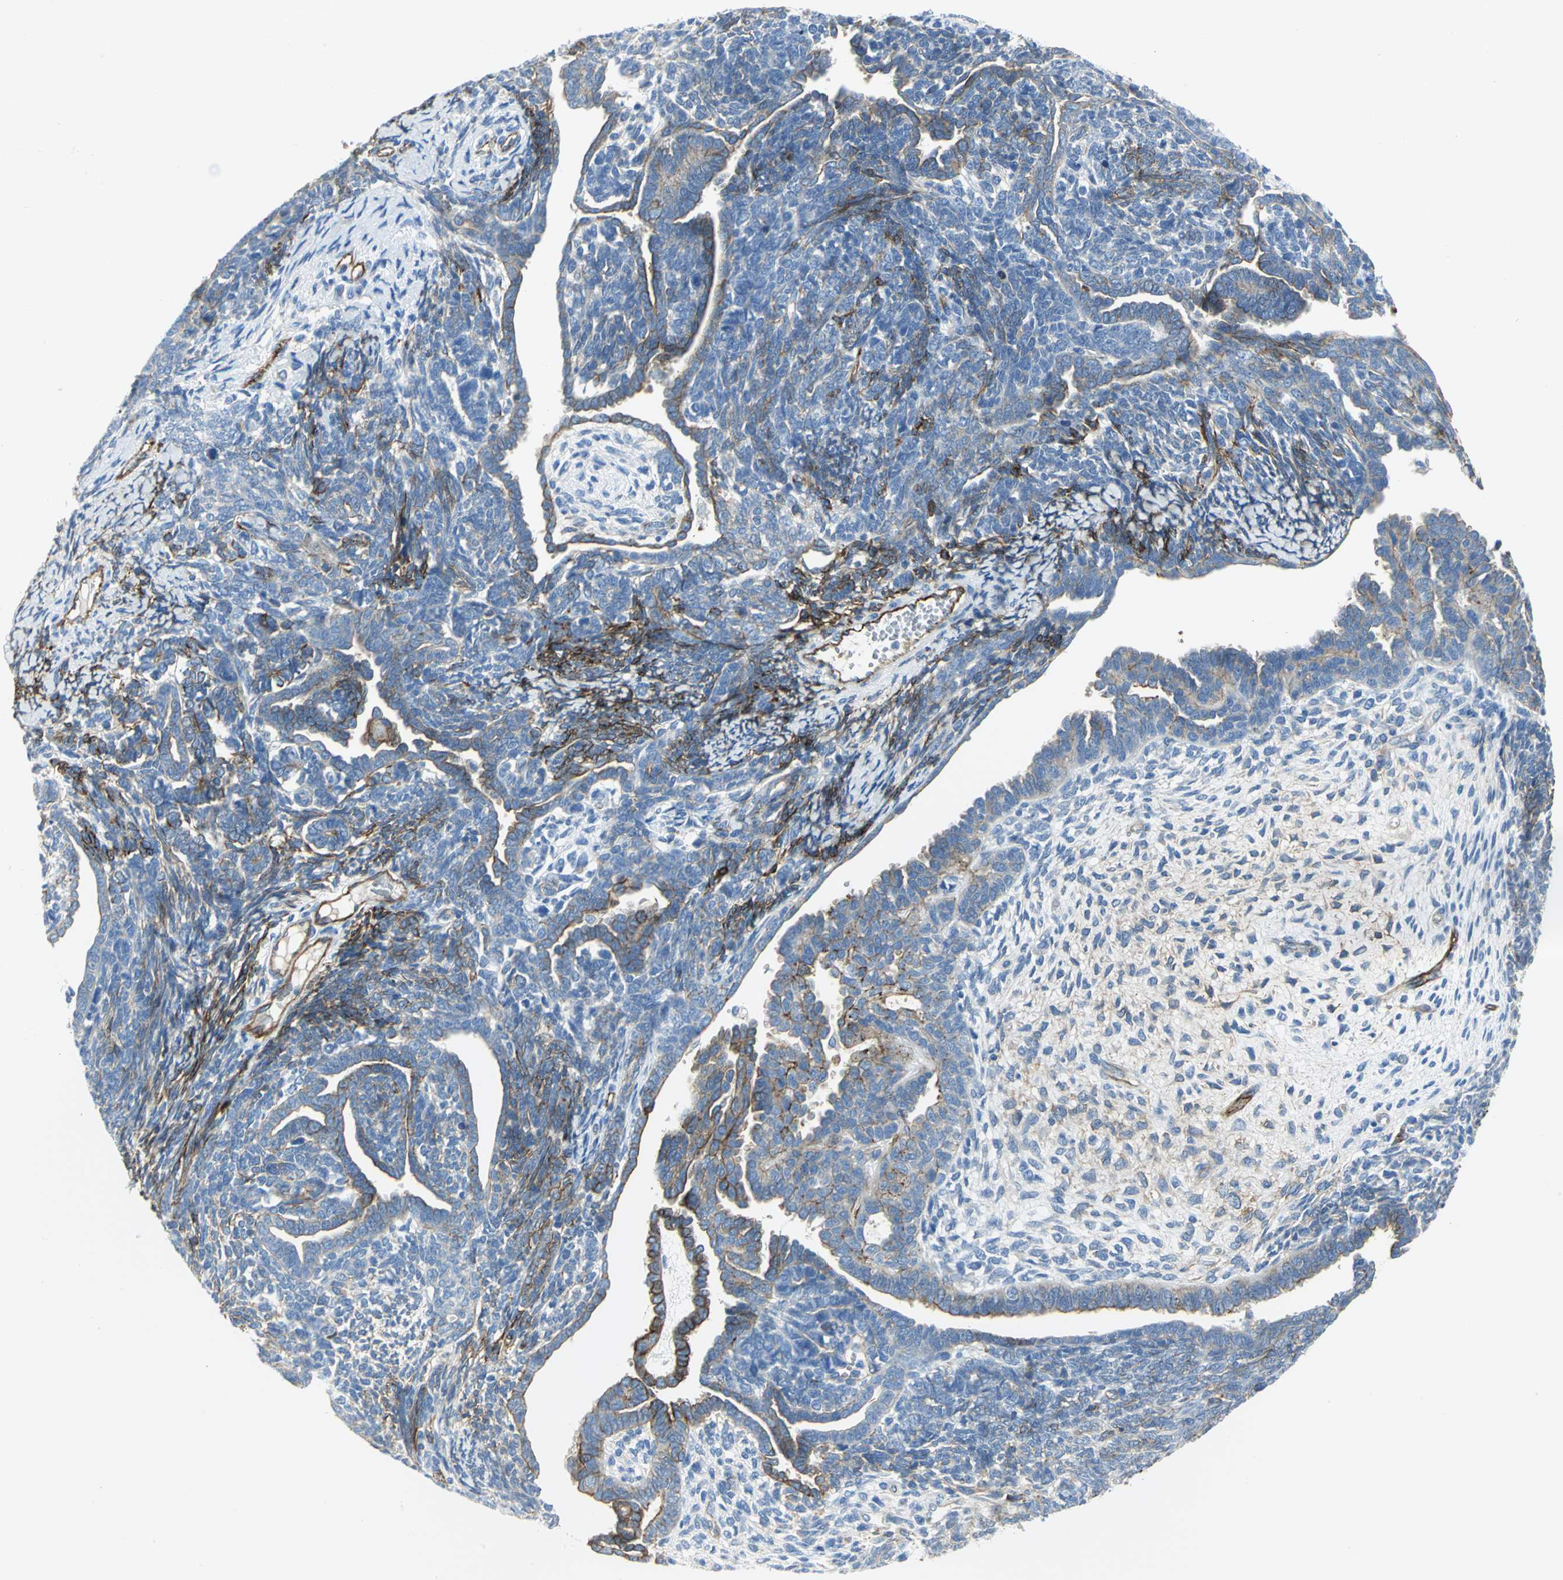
{"staining": {"intensity": "strong", "quantity": "25%-75%", "location": "cytoplasmic/membranous"}, "tissue": "endometrial cancer", "cell_type": "Tumor cells", "image_type": "cancer", "snomed": [{"axis": "morphology", "description": "Neoplasm, malignant, NOS"}, {"axis": "topography", "description": "Endometrium"}], "caption": "Strong cytoplasmic/membranous positivity for a protein is seen in about 25%-75% of tumor cells of neoplasm (malignant) (endometrial) using IHC.", "gene": "FLNB", "patient": {"sex": "female", "age": 74}}